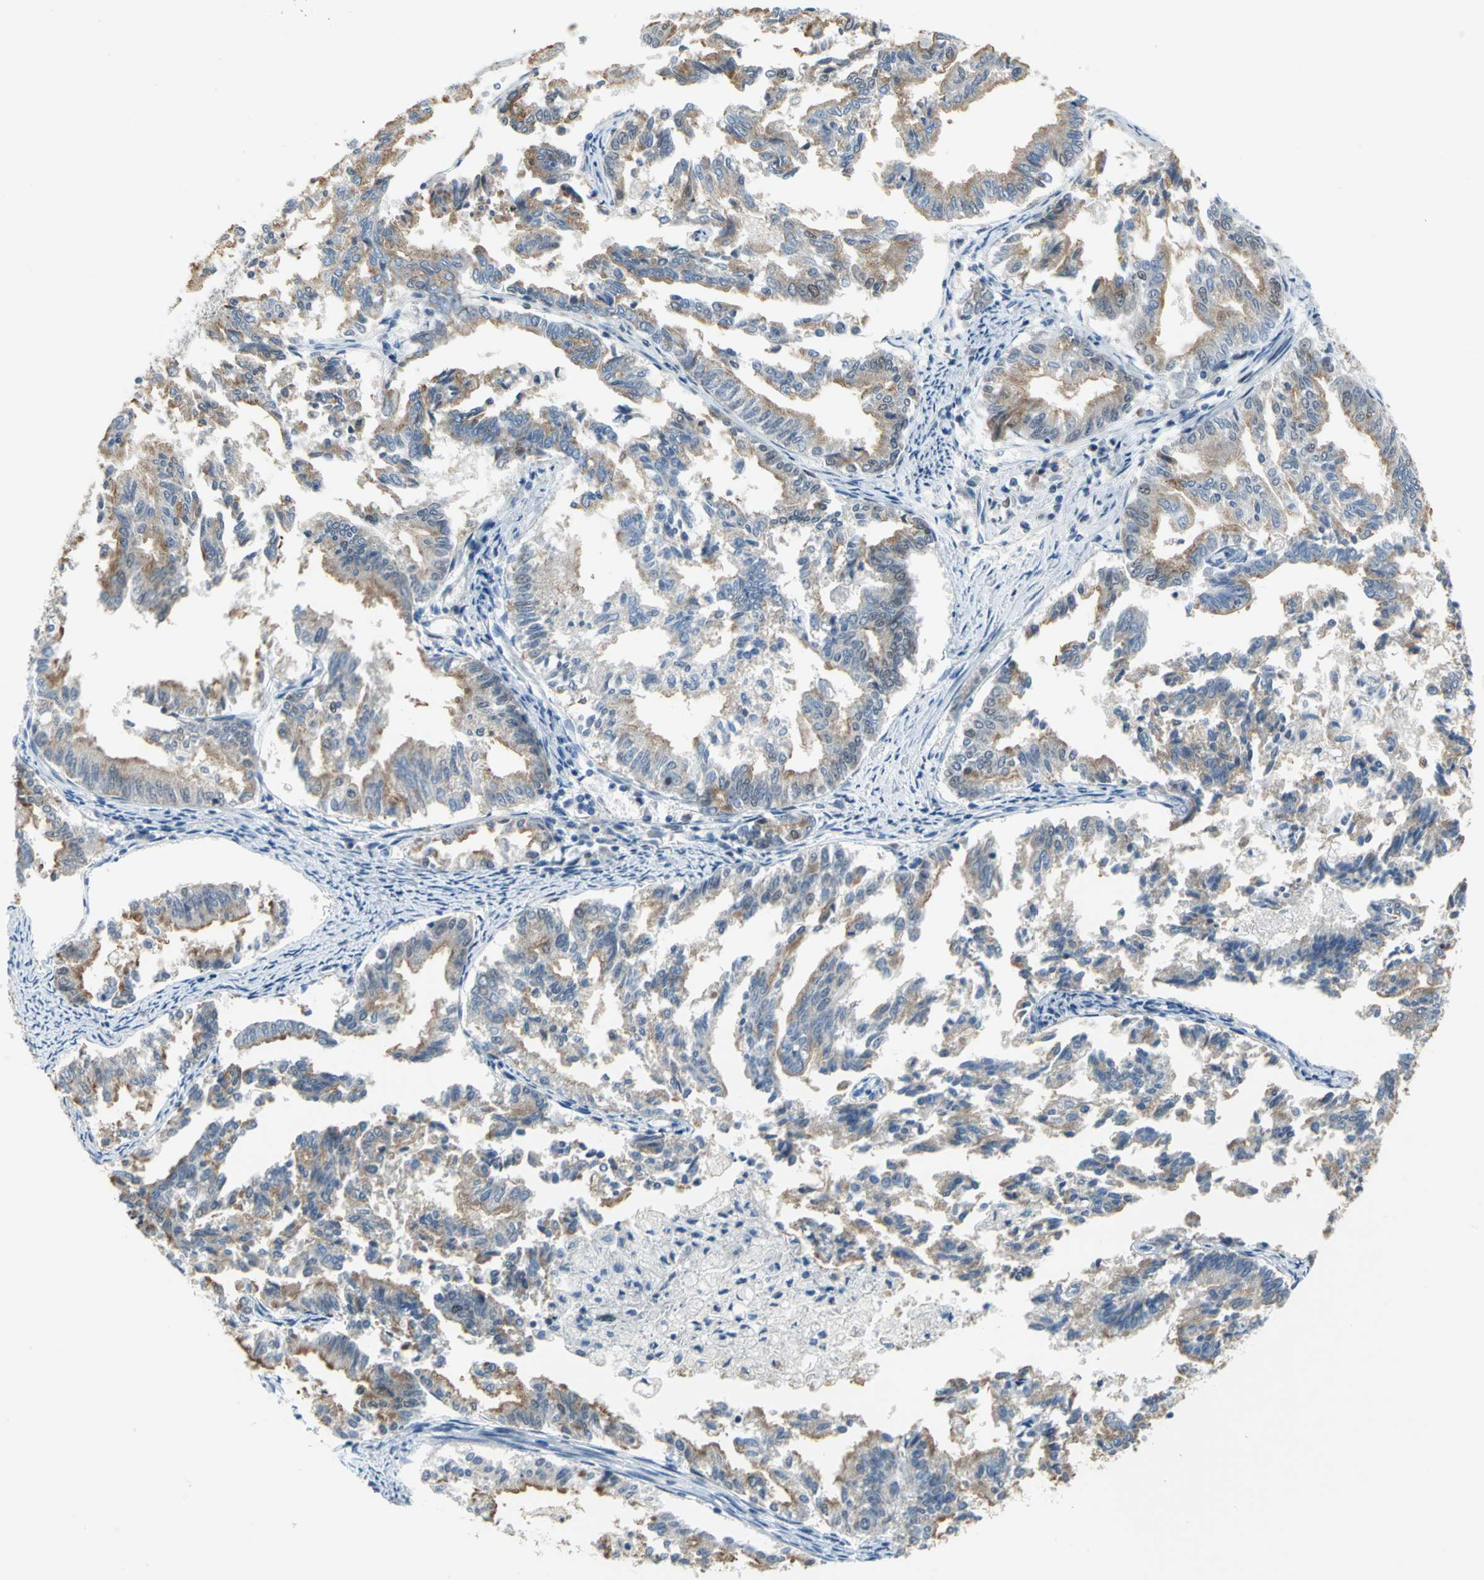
{"staining": {"intensity": "moderate", "quantity": ">75%", "location": "cytoplasmic/membranous,nuclear"}, "tissue": "endometrial cancer", "cell_type": "Tumor cells", "image_type": "cancer", "snomed": [{"axis": "morphology", "description": "Adenocarcinoma, NOS"}, {"axis": "topography", "description": "Endometrium"}], "caption": "Endometrial cancer (adenocarcinoma) was stained to show a protein in brown. There is medium levels of moderate cytoplasmic/membranous and nuclear expression in about >75% of tumor cells. (DAB IHC with brightfield microscopy, high magnification).", "gene": "MCM4", "patient": {"sex": "female", "age": 79}}